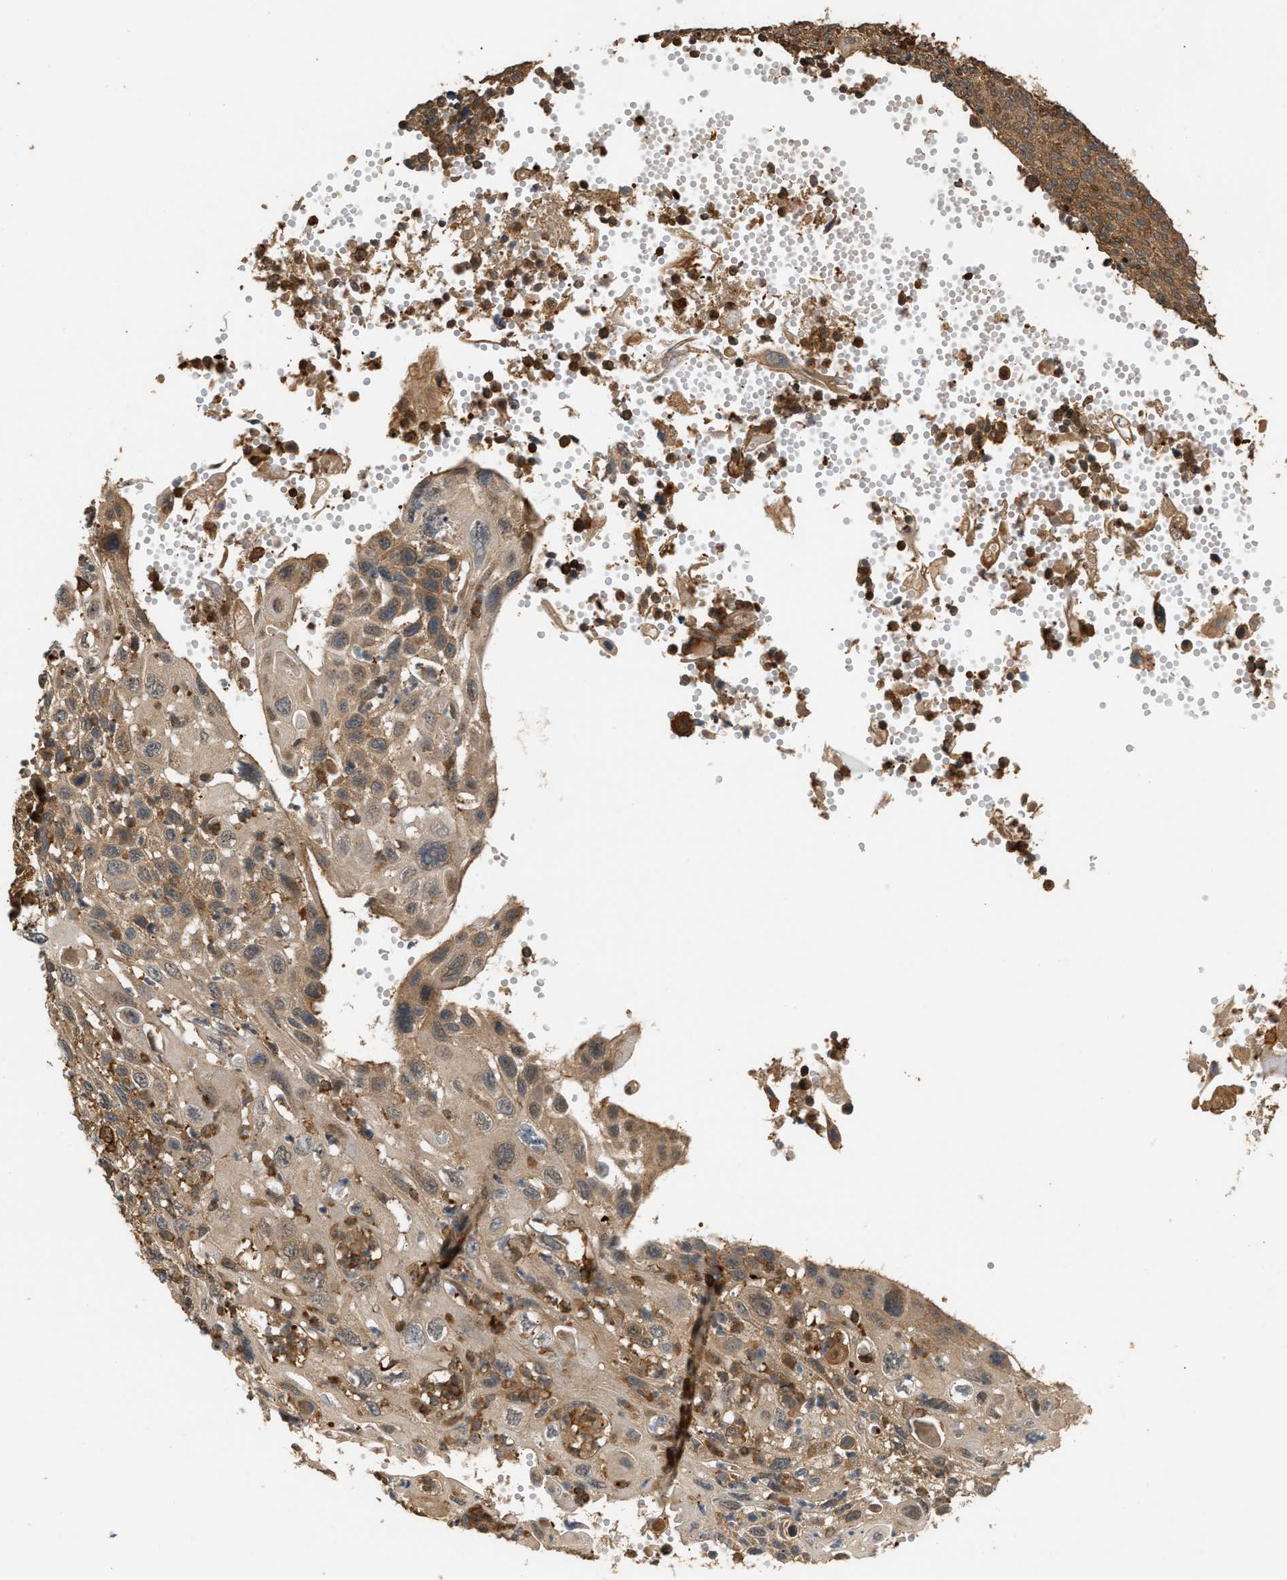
{"staining": {"intensity": "moderate", "quantity": ">75%", "location": "cytoplasmic/membranous"}, "tissue": "cervical cancer", "cell_type": "Tumor cells", "image_type": "cancer", "snomed": [{"axis": "morphology", "description": "Squamous cell carcinoma, NOS"}, {"axis": "topography", "description": "Cervix"}], "caption": "Cervical cancer (squamous cell carcinoma) stained with DAB (3,3'-diaminobenzidine) immunohistochemistry reveals medium levels of moderate cytoplasmic/membranous positivity in approximately >75% of tumor cells.", "gene": "GOPC", "patient": {"sex": "female", "age": 70}}